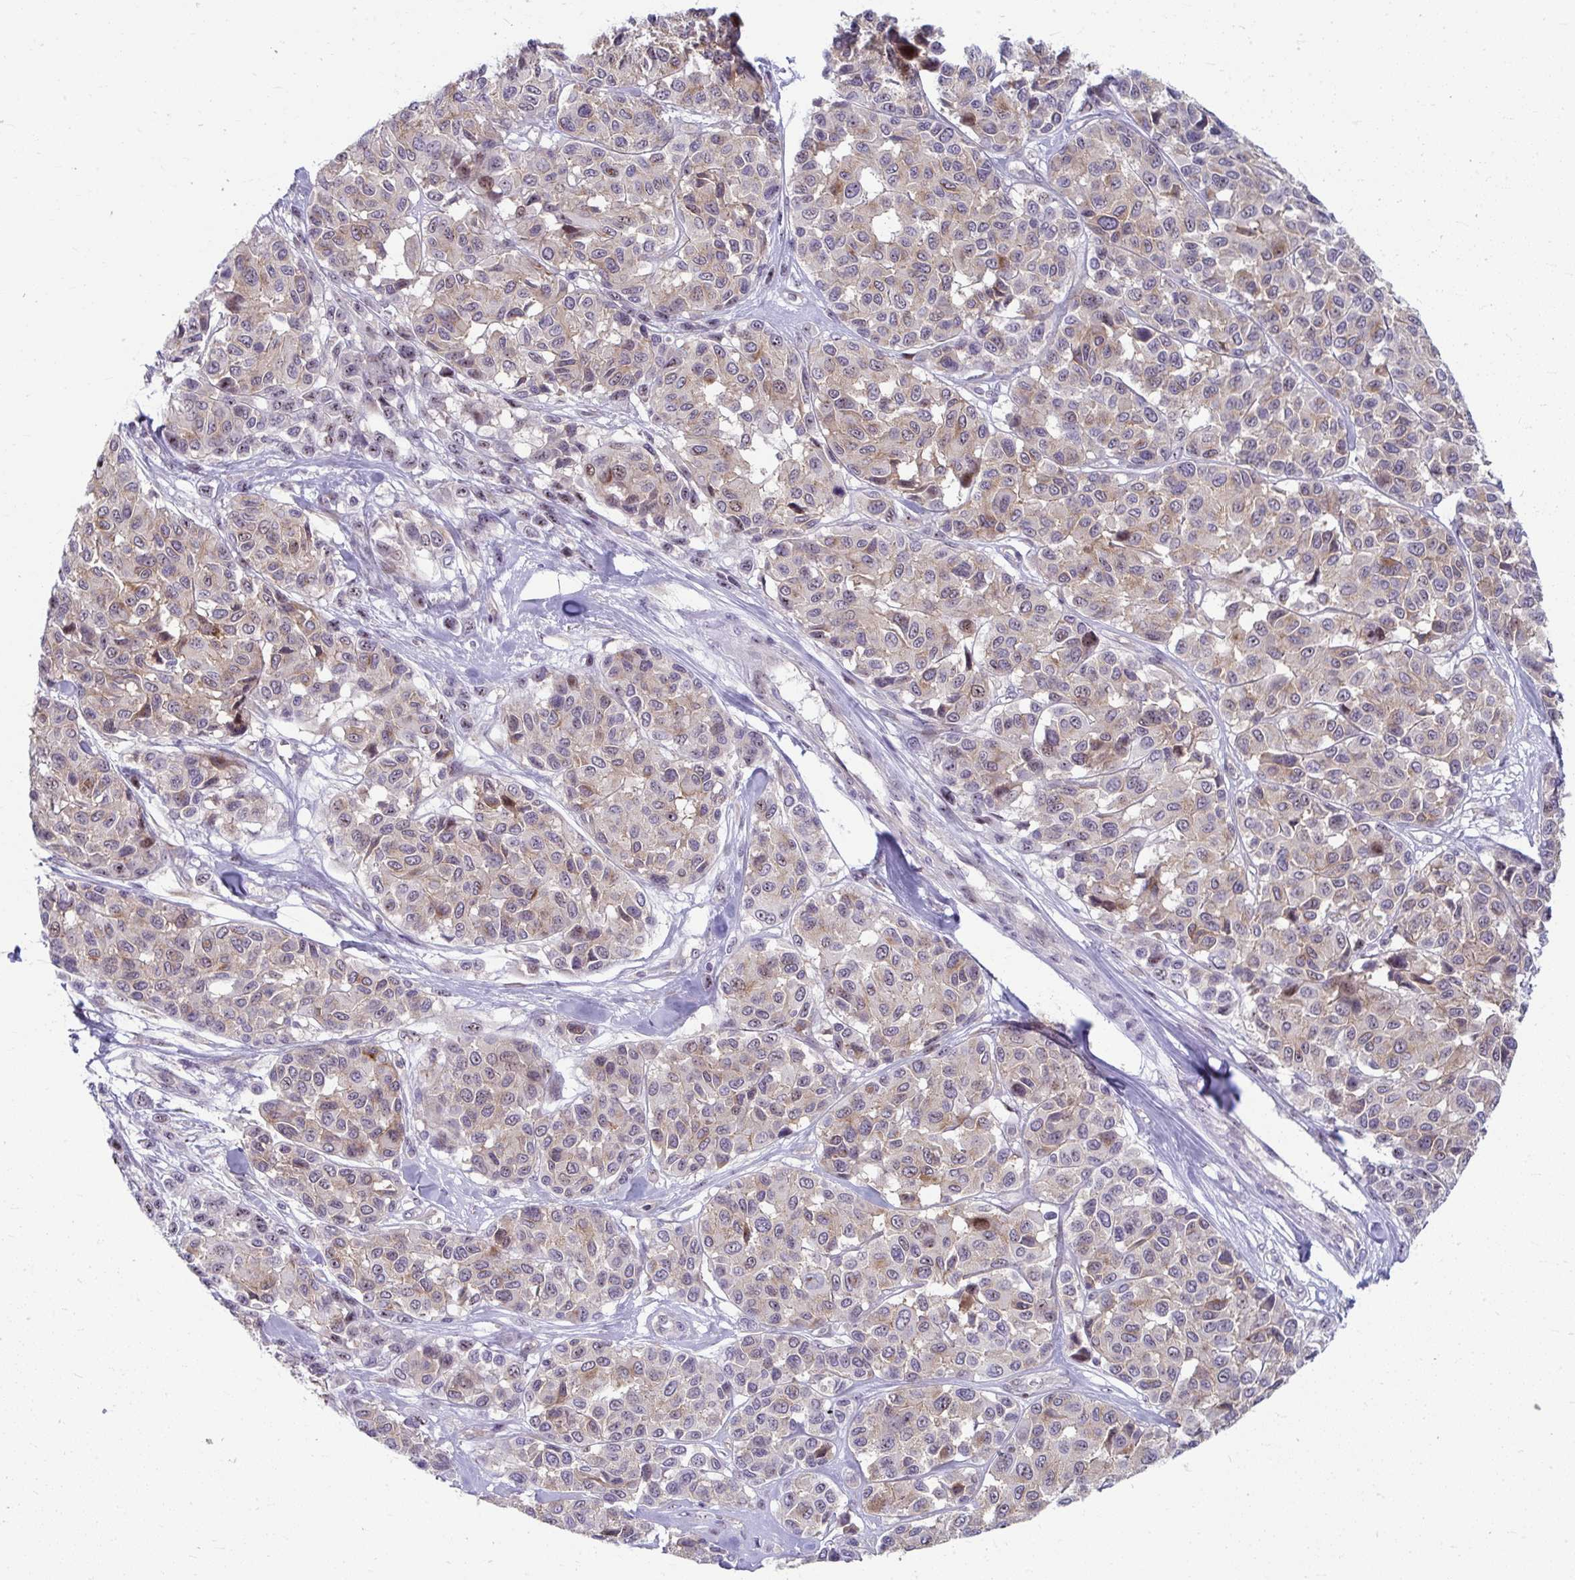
{"staining": {"intensity": "weak", "quantity": "25%-75%", "location": "cytoplasmic/membranous"}, "tissue": "melanoma", "cell_type": "Tumor cells", "image_type": "cancer", "snomed": [{"axis": "morphology", "description": "Malignant melanoma, NOS"}, {"axis": "topography", "description": "Skin"}], "caption": "Melanoma was stained to show a protein in brown. There is low levels of weak cytoplasmic/membranous positivity in about 25%-75% of tumor cells. The staining was performed using DAB (3,3'-diaminobenzidine), with brown indicating positive protein expression. Nuclei are stained blue with hematoxylin.", "gene": "MUS81", "patient": {"sex": "female", "age": 66}}